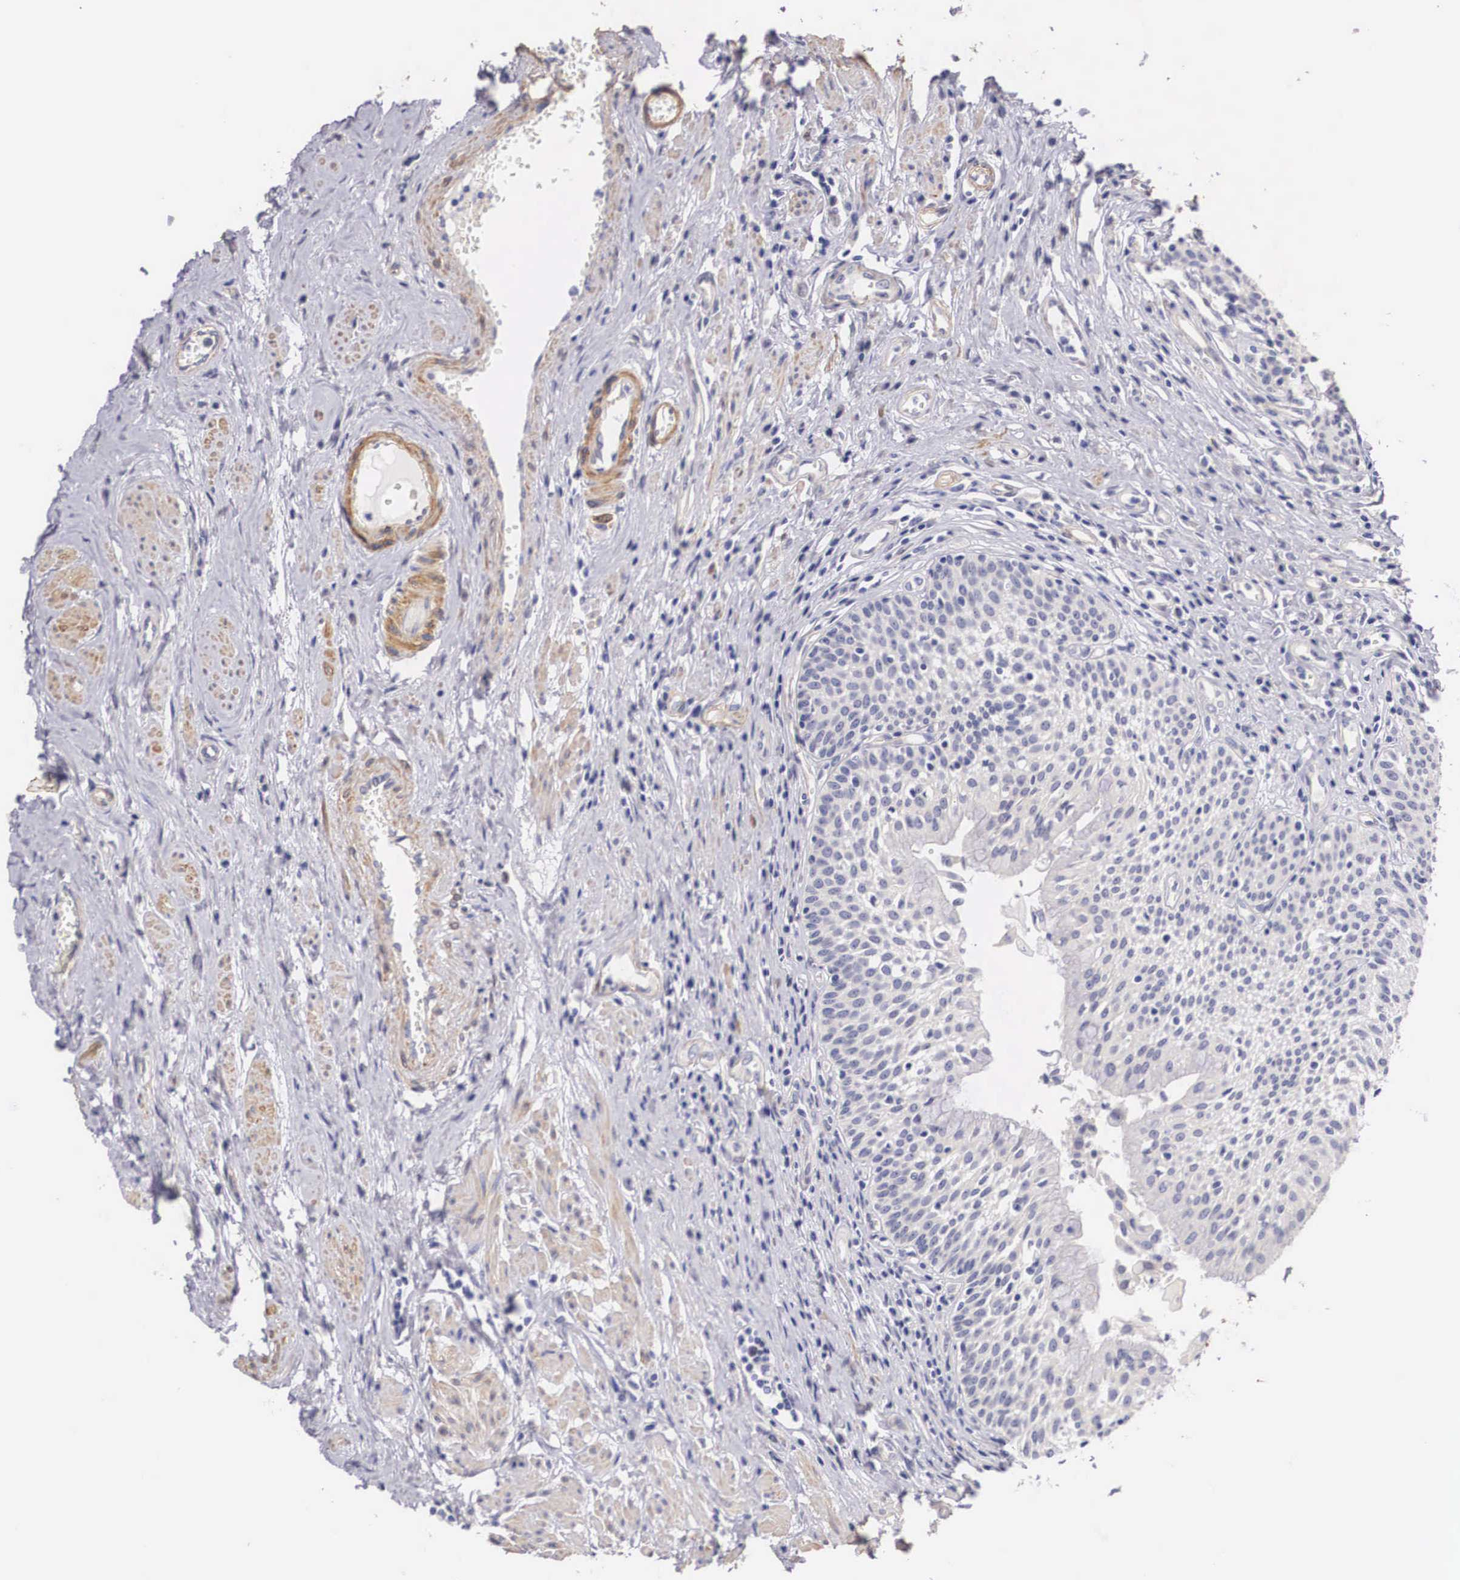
{"staining": {"intensity": "negative", "quantity": "none", "location": "none"}, "tissue": "urinary bladder", "cell_type": "Urothelial cells", "image_type": "normal", "snomed": [{"axis": "morphology", "description": "Normal tissue, NOS"}, {"axis": "topography", "description": "Urinary bladder"}], "caption": "Urothelial cells are negative for protein expression in benign human urinary bladder. (Stains: DAB immunohistochemistry with hematoxylin counter stain, Microscopy: brightfield microscopy at high magnification).", "gene": "ENOX2", "patient": {"sex": "female", "age": 39}}